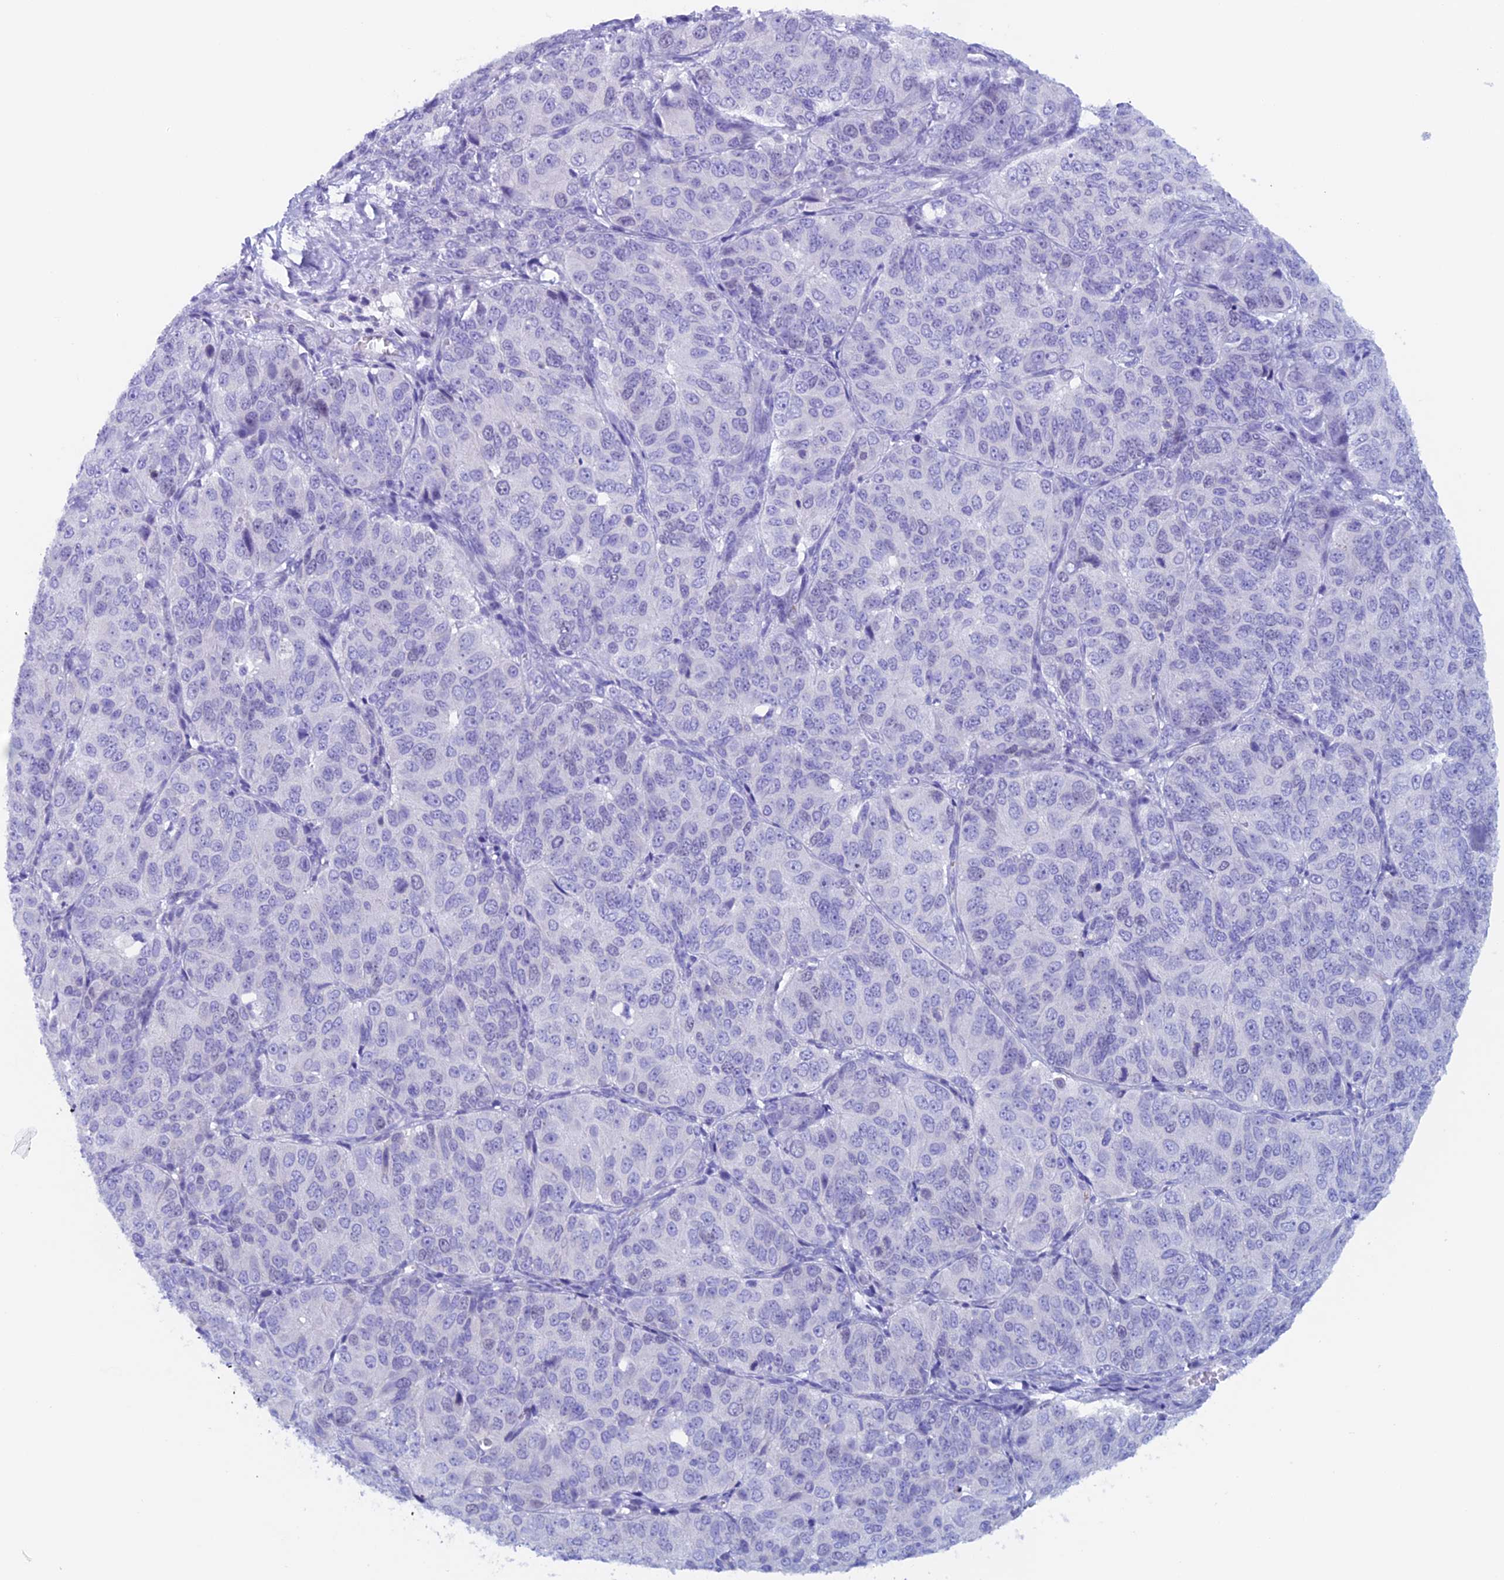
{"staining": {"intensity": "negative", "quantity": "none", "location": "none"}, "tissue": "ovarian cancer", "cell_type": "Tumor cells", "image_type": "cancer", "snomed": [{"axis": "morphology", "description": "Carcinoma, endometroid"}, {"axis": "topography", "description": "Ovary"}], "caption": "Immunohistochemistry of ovarian endometroid carcinoma reveals no staining in tumor cells.", "gene": "PSMC3IP", "patient": {"sex": "female", "age": 51}}